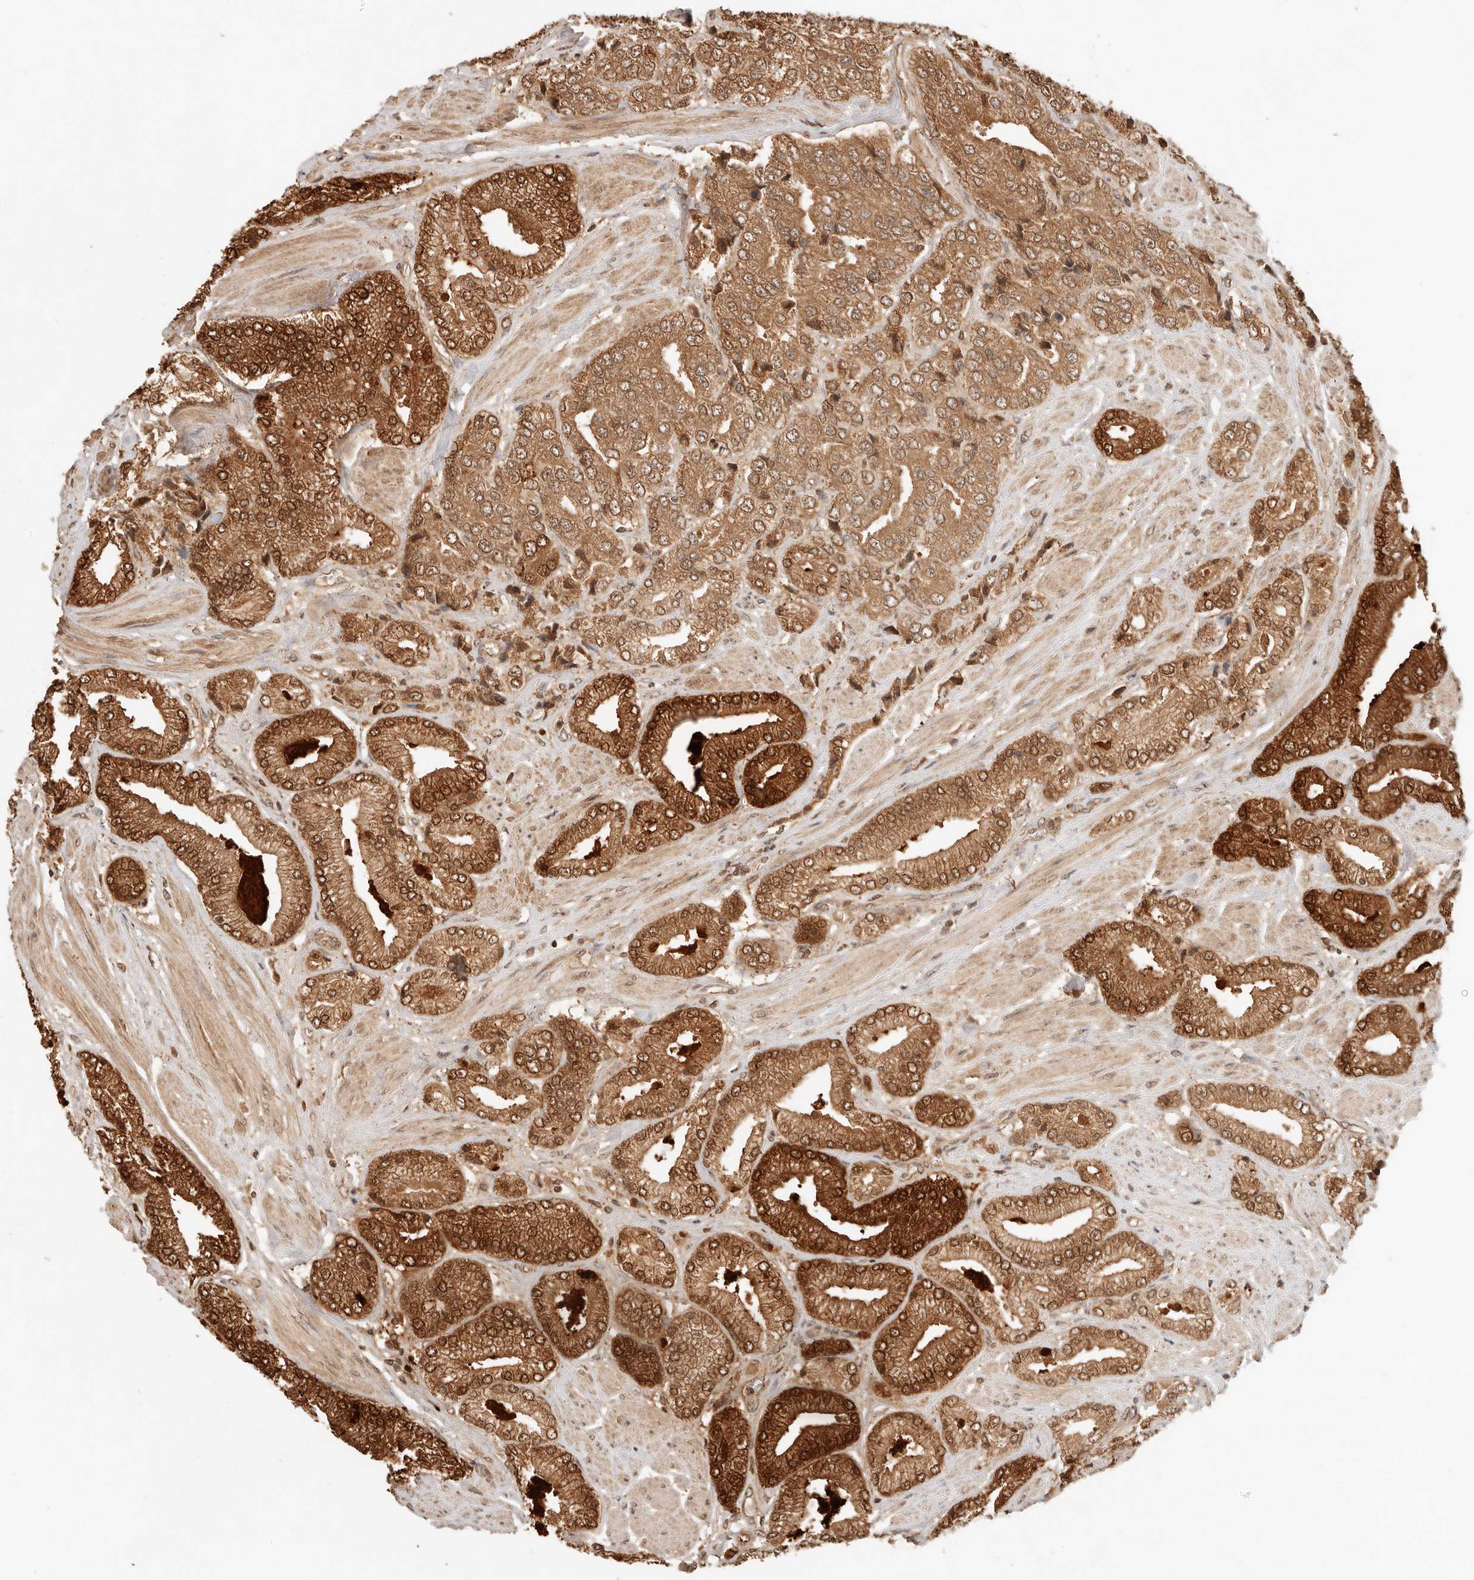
{"staining": {"intensity": "strong", "quantity": ">75%", "location": "cytoplasmic/membranous"}, "tissue": "prostate cancer", "cell_type": "Tumor cells", "image_type": "cancer", "snomed": [{"axis": "morphology", "description": "Adenocarcinoma, High grade"}, {"axis": "topography", "description": "Prostate"}], "caption": "High-magnification brightfield microscopy of prostate adenocarcinoma (high-grade) stained with DAB (brown) and counterstained with hematoxylin (blue). tumor cells exhibit strong cytoplasmic/membranous positivity is appreciated in about>75% of cells.", "gene": "LMO4", "patient": {"sex": "male", "age": 50}}